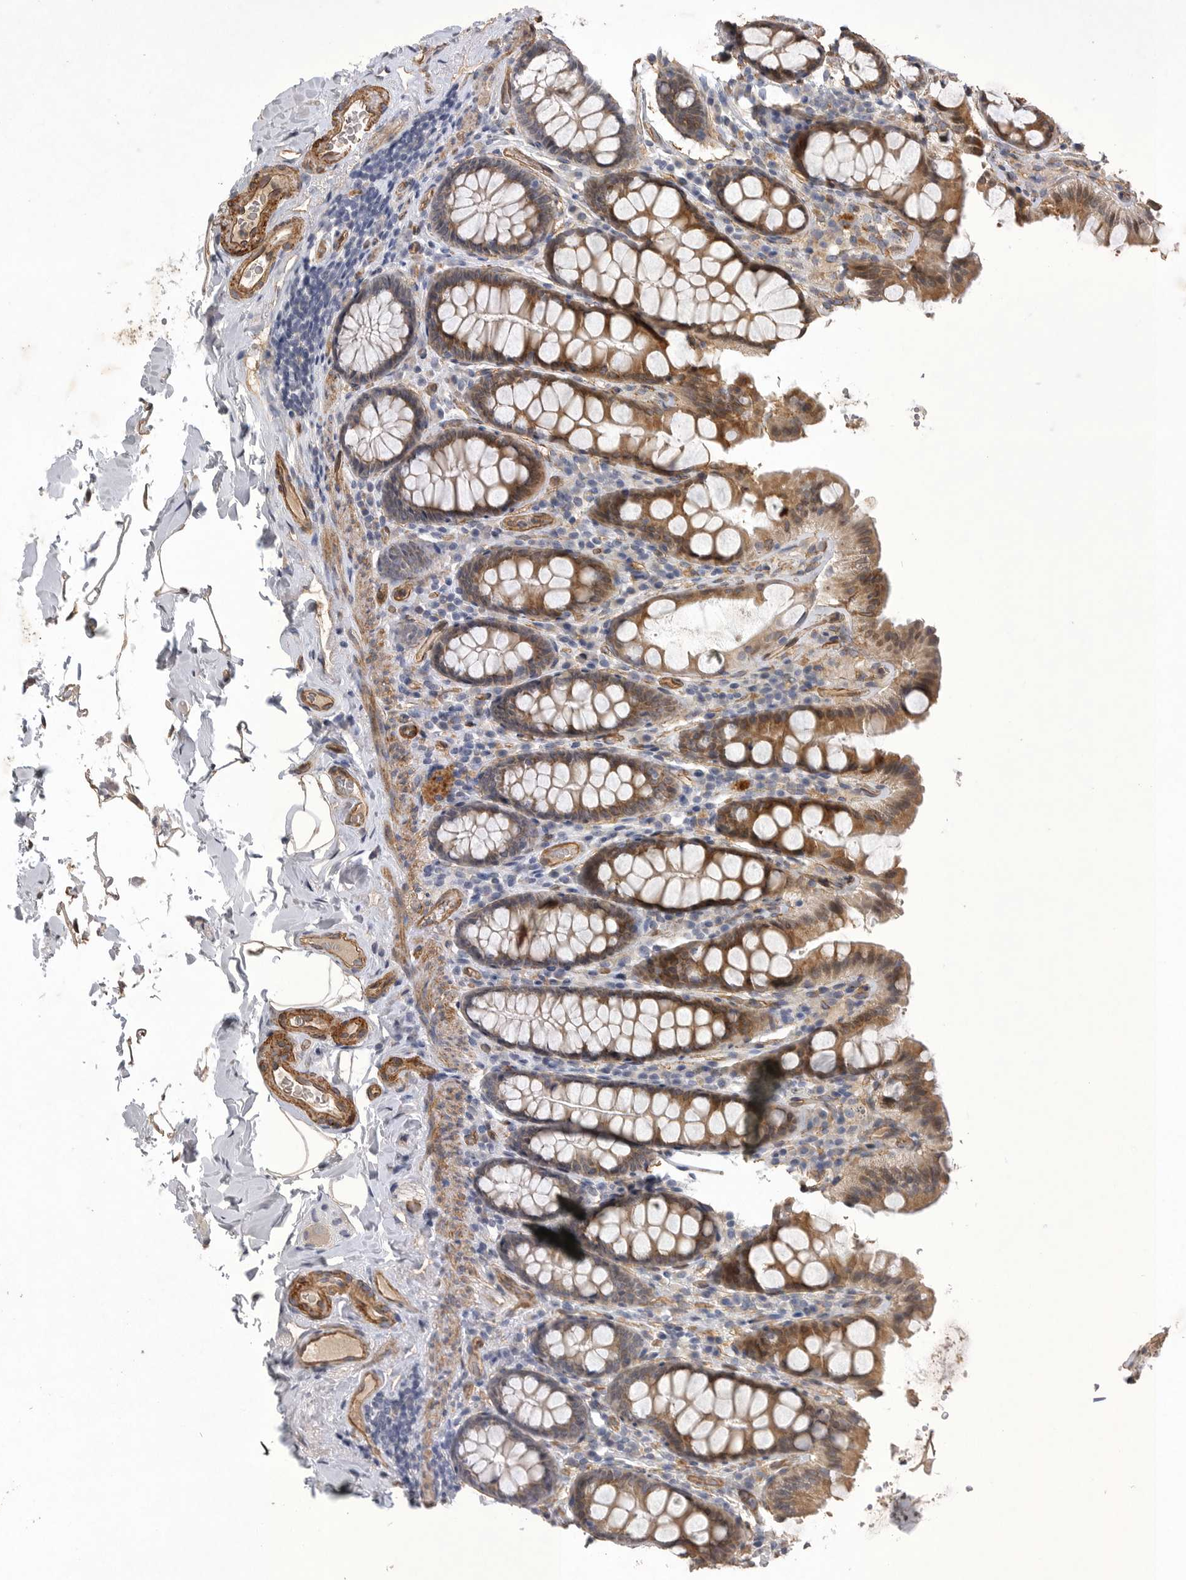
{"staining": {"intensity": "strong", "quantity": ">75%", "location": "cytoplasmic/membranous"}, "tissue": "colon", "cell_type": "Endothelial cells", "image_type": "normal", "snomed": [{"axis": "morphology", "description": "Normal tissue, NOS"}, {"axis": "topography", "description": "Colon"}, {"axis": "topography", "description": "Peripheral nerve tissue"}], "caption": "Immunohistochemical staining of benign human colon exhibits high levels of strong cytoplasmic/membranous expression in approximately >75% of endothelial cells. (DAB (3,3'-diaminobenzidine) = brown stain, brightfield microscopy at high magnification).", "gene": "ANKFY1", "patient": {"sex": "female", "age": 61}}